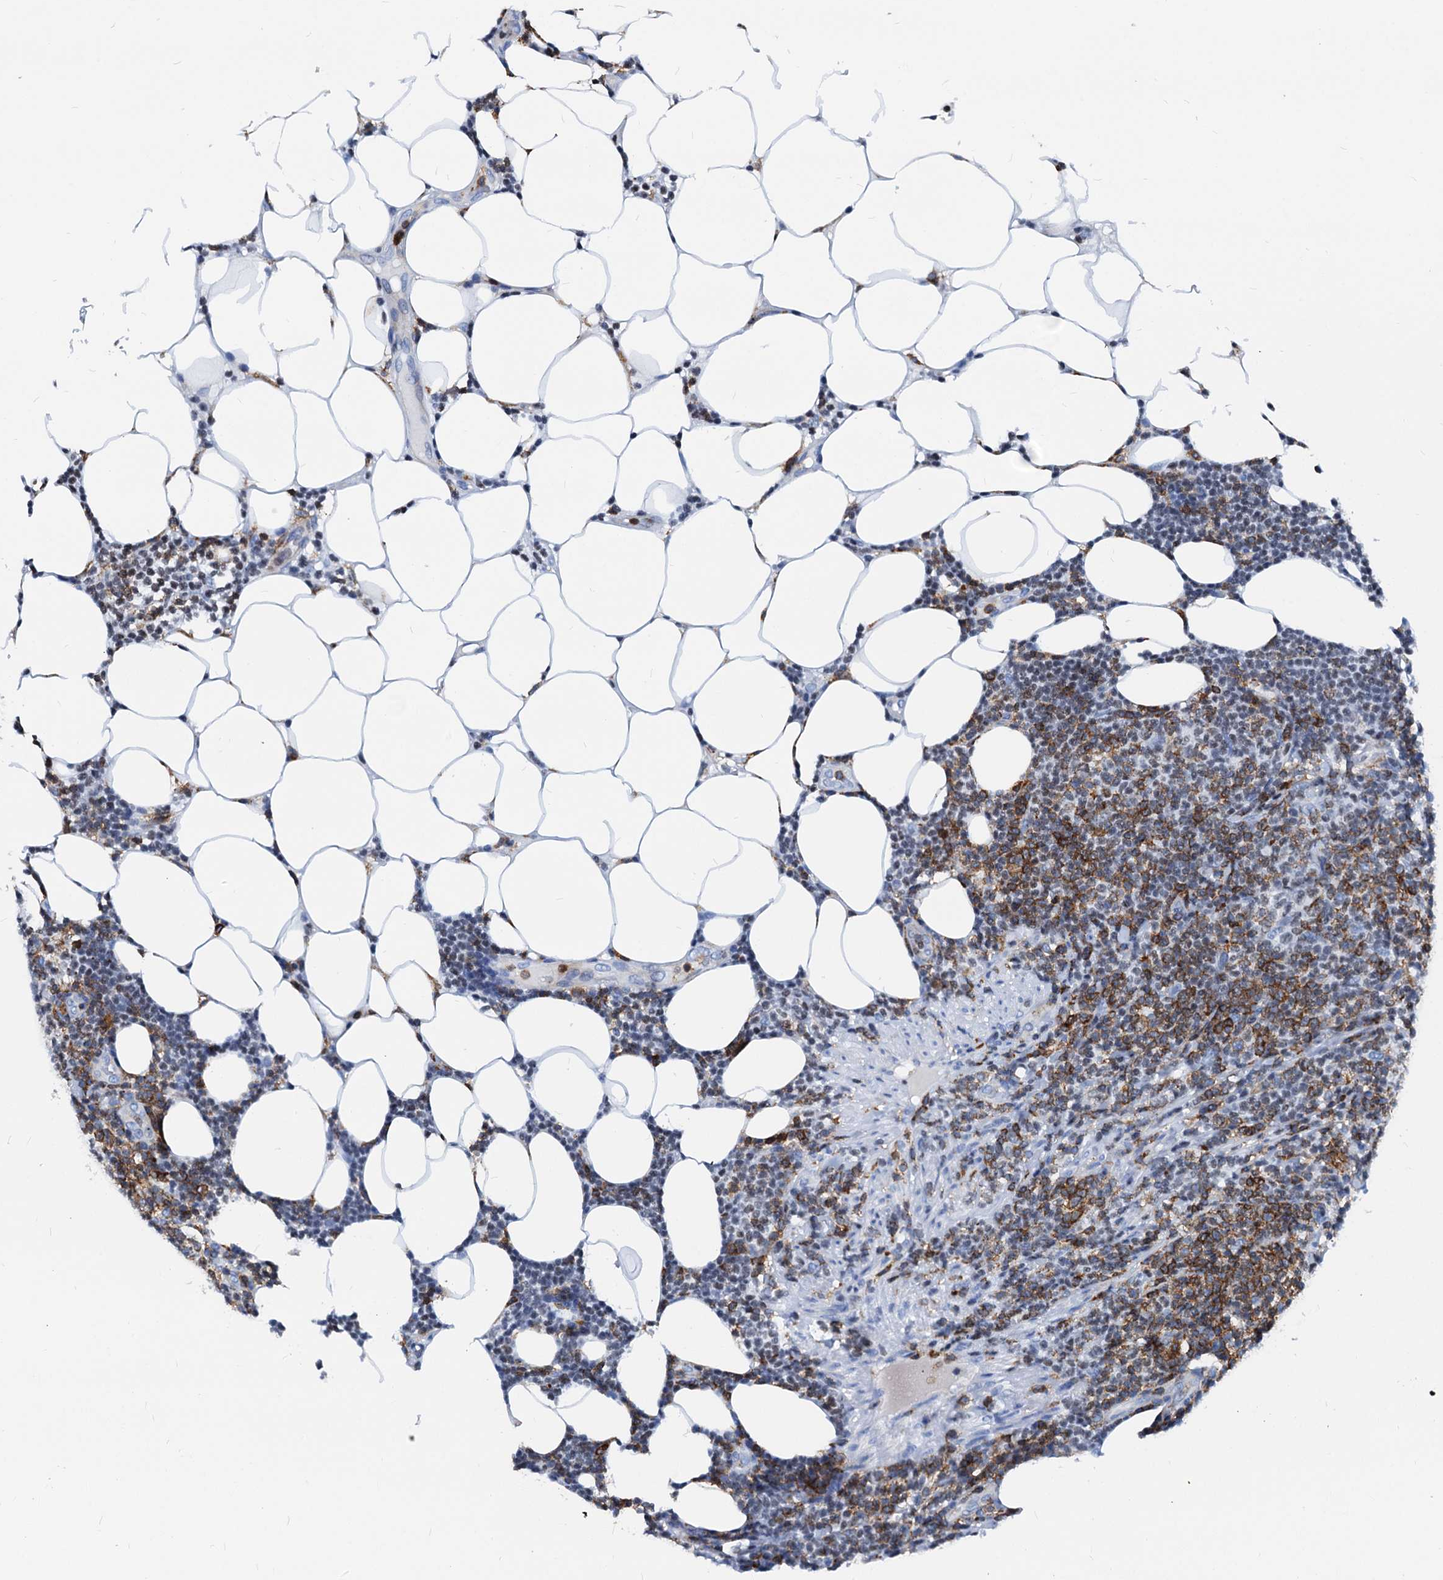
{"staining": {"intensity": "strong", "quantity": "25%-75%", "location": "cytoplasmic/membranous"}, "tissue": "lymphoma", "cell_type": "Tumor cells", "image_type": "cancer", "snomed": [{"axis": "morphology", "description": "Malignant lymphoma, non-Hodgkin's type, Low grade"}, {"axis": "topography", "description": "Lymph node"}], "caption": "Immunohistochemistry (IHC) histopathology image of human lymphoma stained for a protein (brown), which demonstrates high levels of strong cytoplasmic/membranous expression in approximately 25%-75% of tumor cells.", "gene": "LCP2", "patient": {"sex": "male", "age": 66}}